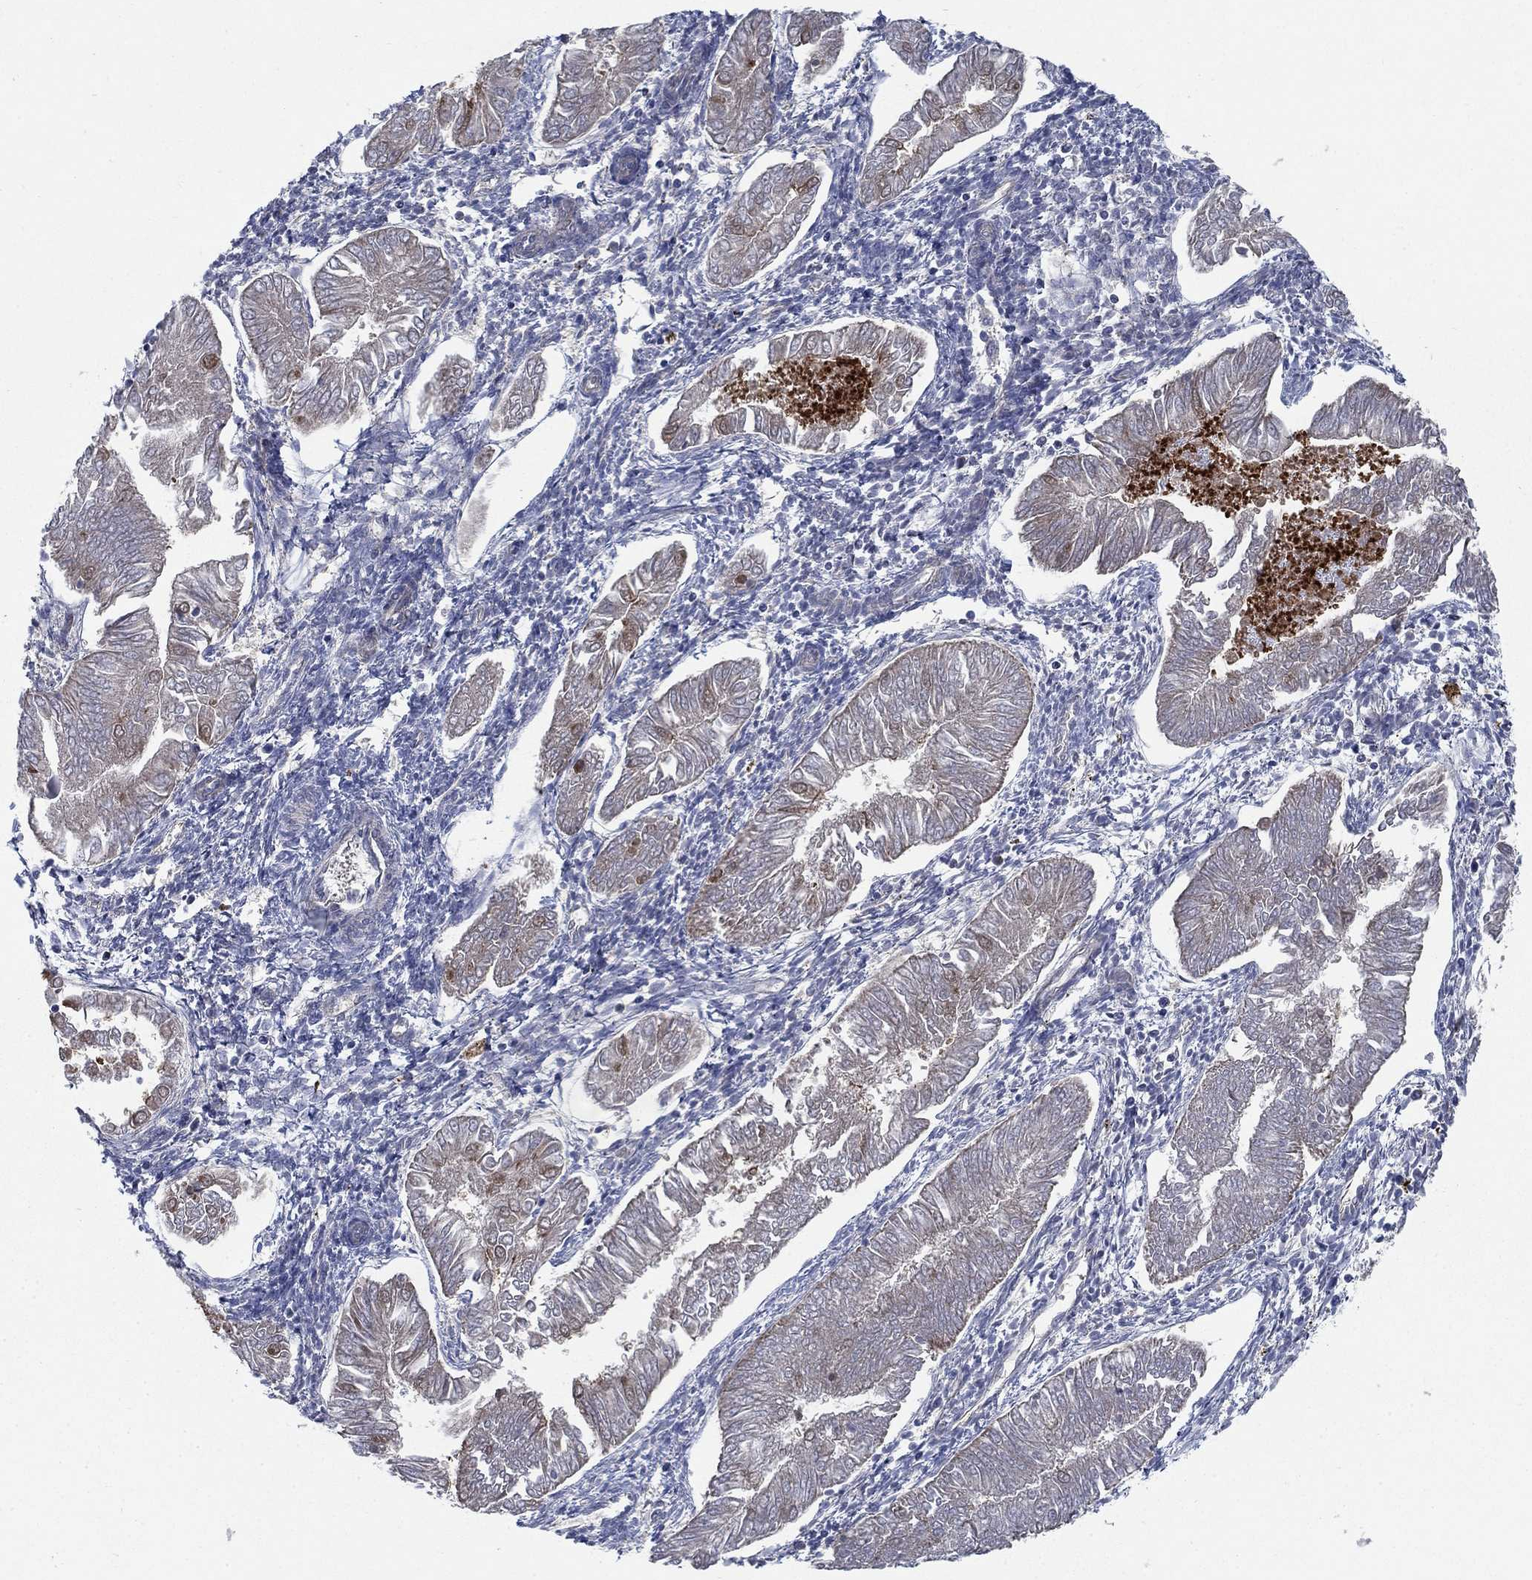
{"staining": {"intensity": "weak", "quantity": "25%-75%", "location": "cytoplasmic/membranous"}, "tissue": "endometrial cancer", "cell_type": "Tumor cells", "image_type": "cancer", "snomed": [{"axis": "morphology", "description": "Adenocarcinoma, NOS"}, {"axis": "topography", "description": "Endometrium"}], "caption": "Weak cytoplasmic/membranous expression for a protein is seen in about 25%-75% of tumor cells of endometrial cancer using immunohistochemistry.", "gene": "NME7", "patient": {"sex": "female", "age": 53}}